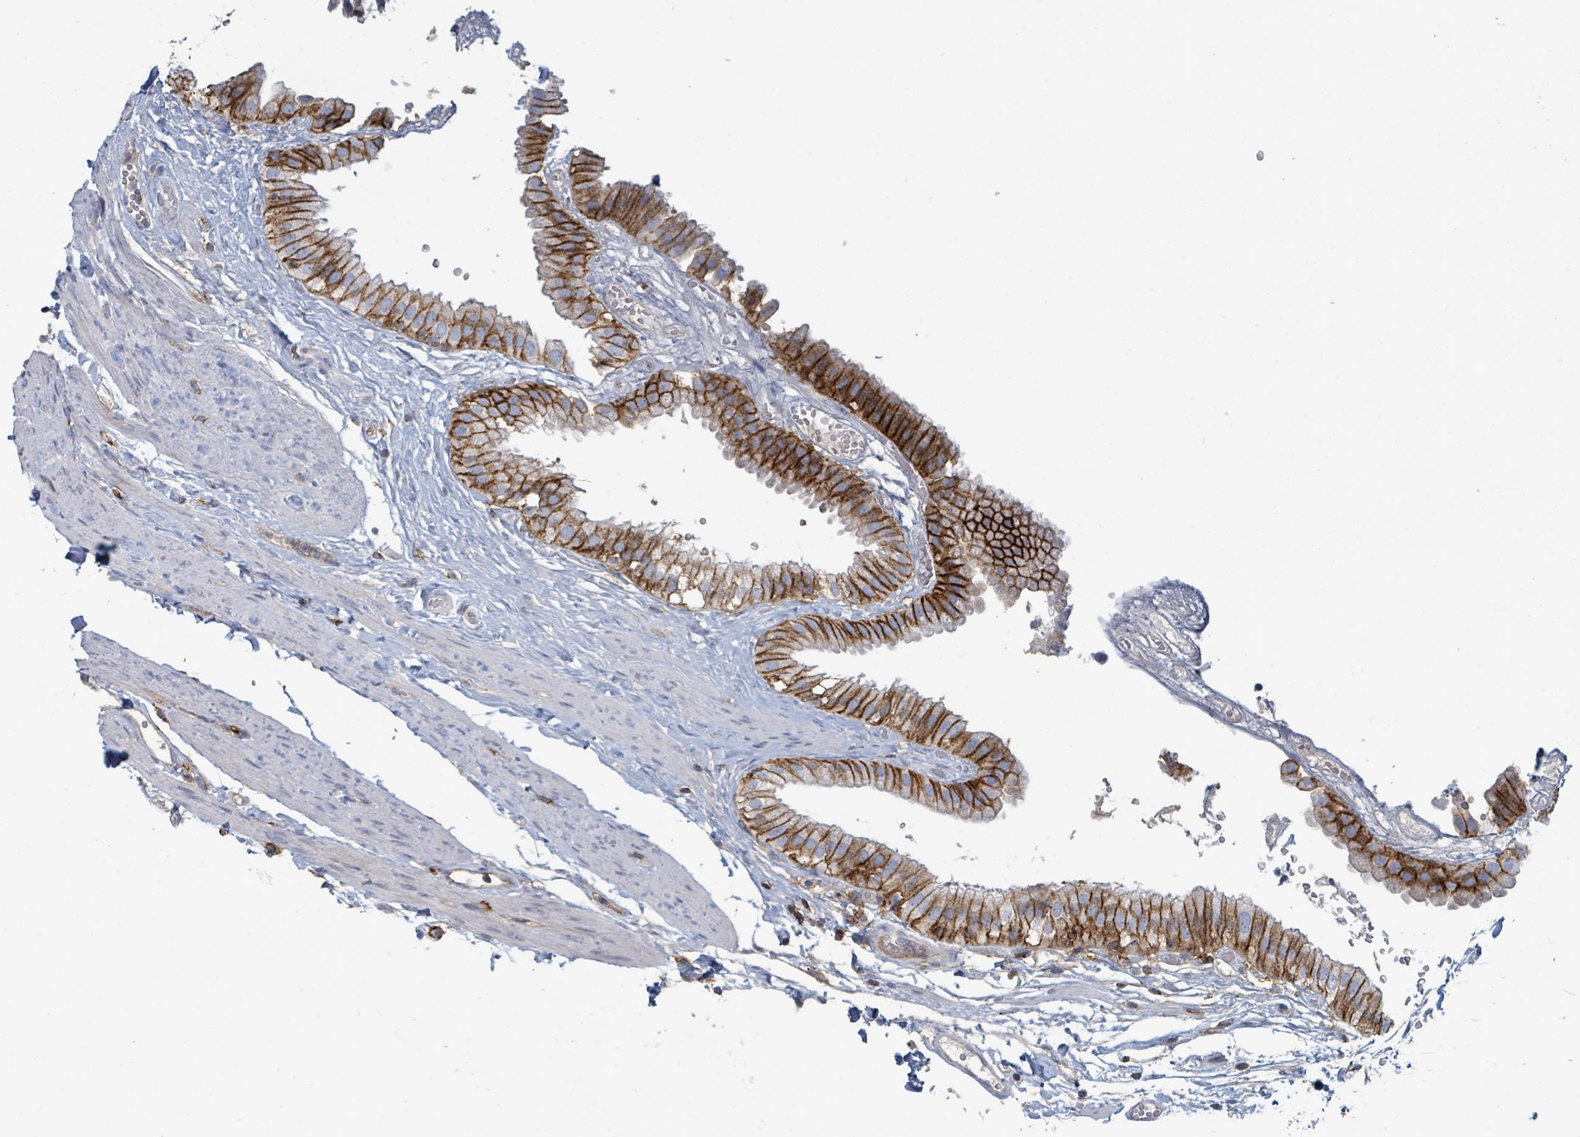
{"staining": {"intensity": "strong", "quantity": ">75%", "location": "cytoplasmic/membranous"}, "tissue": "gallbladder", "cell_type": "Glandular cells", "image_type": "normal", "snomed": [{"axis": "morphology", "description": "Normal tissue, NOS"}, {"axis": "topography", "description": "Gallbladder"}], "caption": "The image exhibits immunohistochemical staining of benign gallbladder. There is strong cytoplasmic/membranous positivity is present in approximately >75% of glandular cells. (DAB IHC with brightfield microscopy, high magnification).", "gene": "TNFRSF14", "patient": {"sex": "female", "age": 61}}